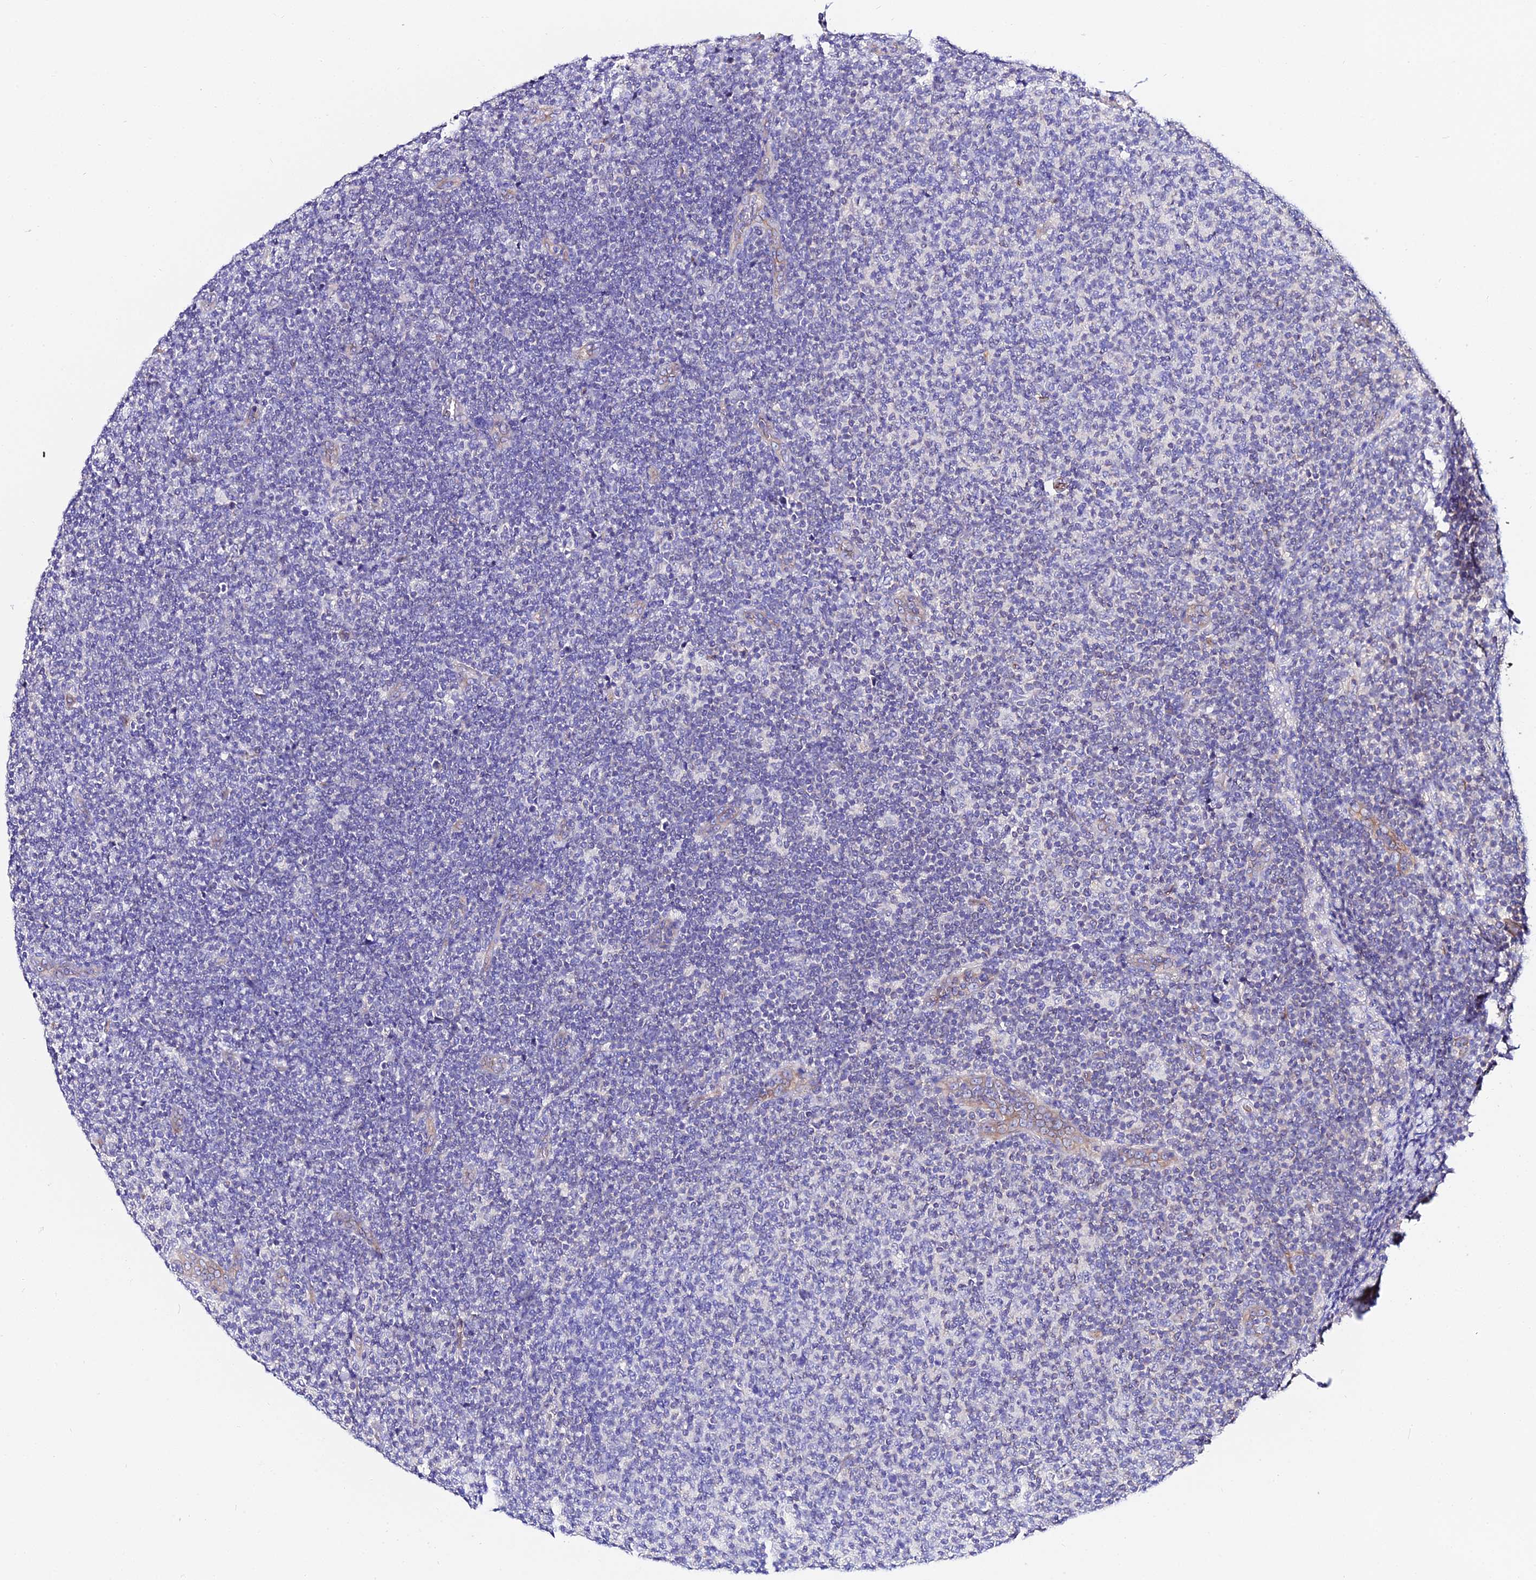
{"staining": {"intensity": "negative", "quantity": "none", "location": "none"}, "tissue": "lymphoma", "cell_type": "Tumor cells", "image_type": "cancer", "snomed": [{"axis": "morphology", "description": "Malignant lymphoma, non-Hodgkin's type, Low grade"}, {"axis": "topography", "description": "Lymph node"}], "caption": "Immunohistochemistry (IHC) micrograph of human lymphoma stained for a protein (brown), which reveals no positivity in tumor cells.", "gene": "DAW1", "patient": {"sex": "male", "age": 66}}